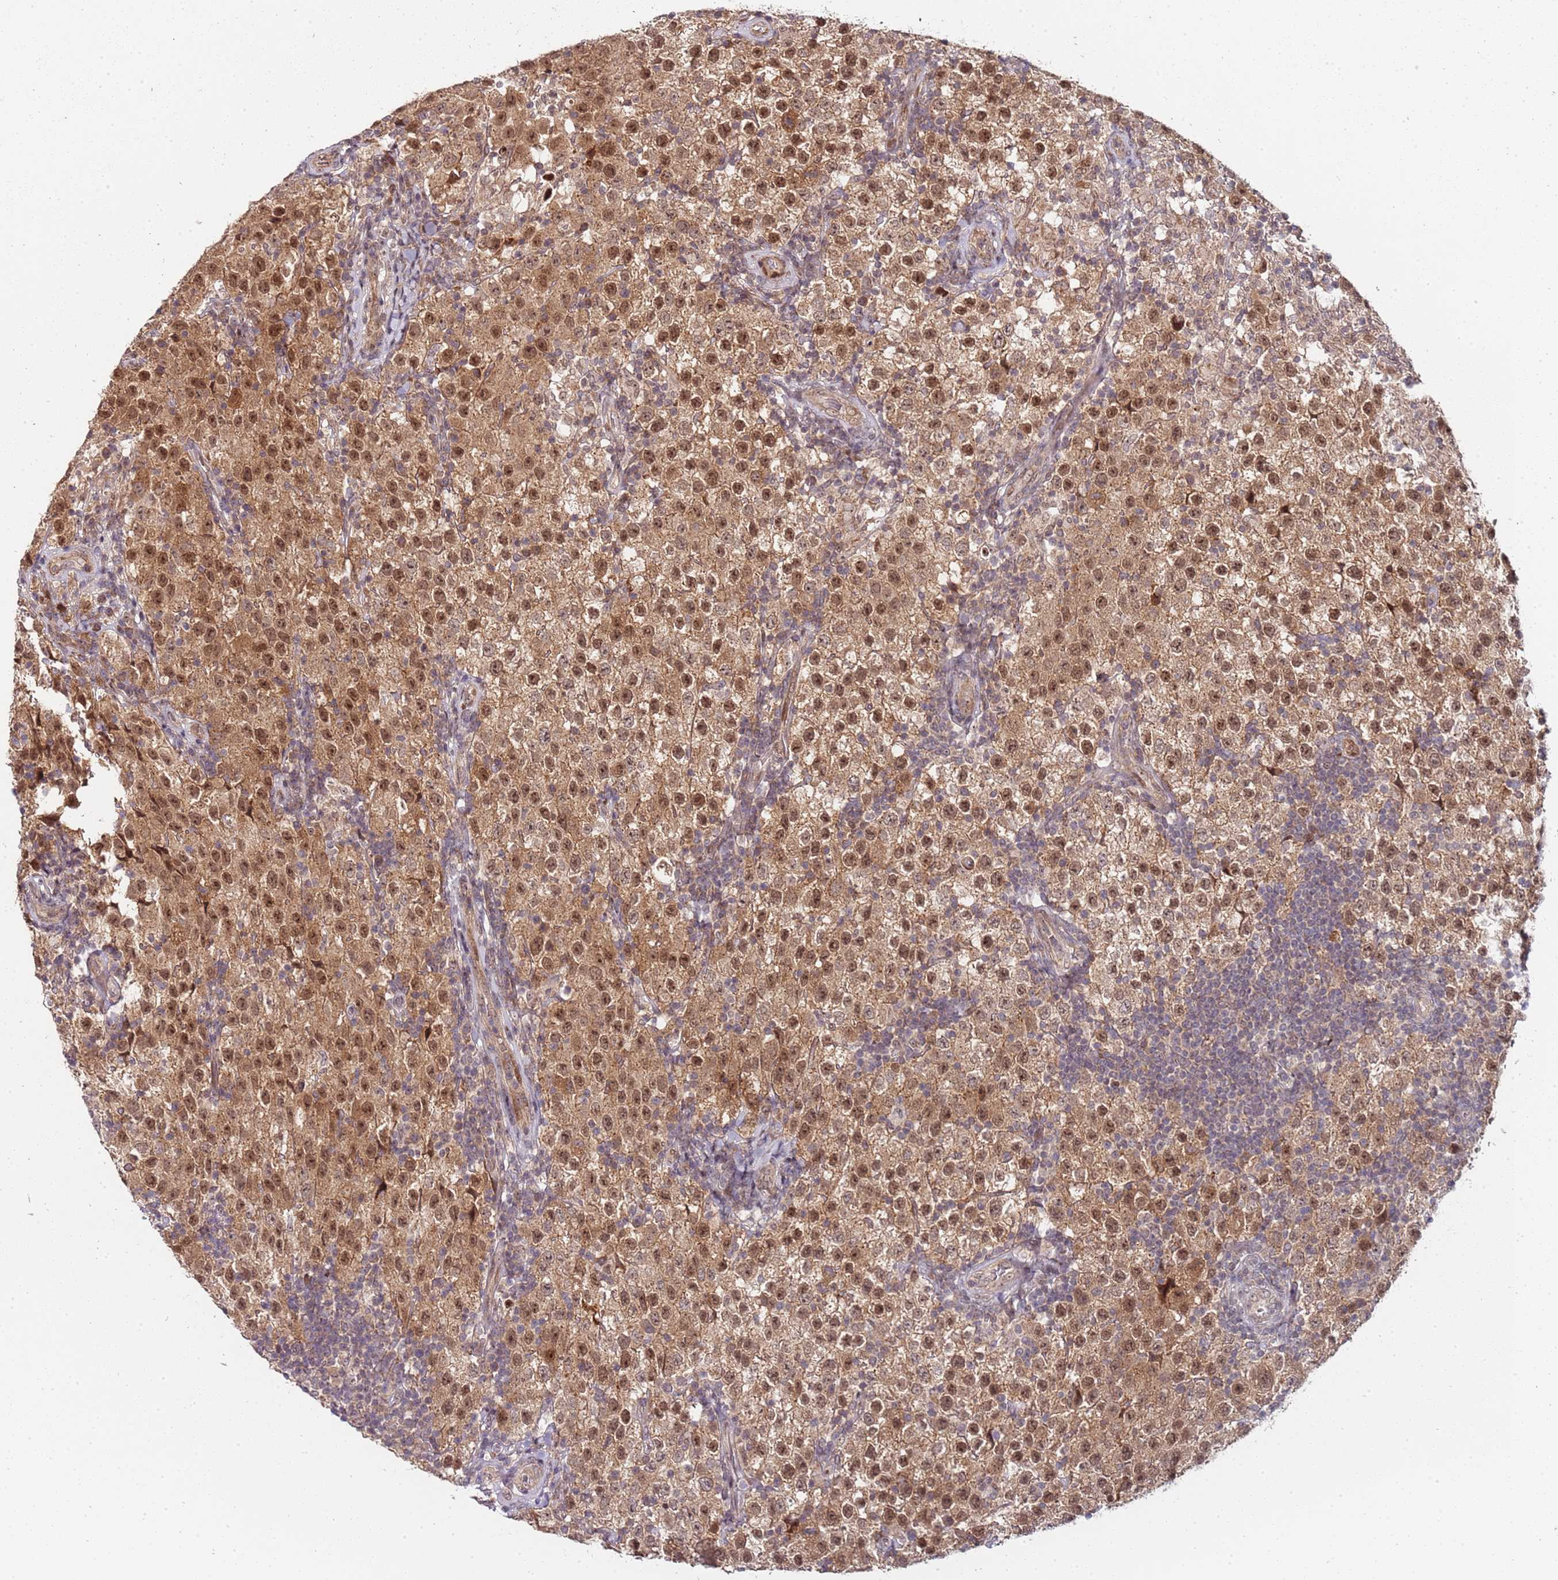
{"staining": {"intensity": "moderate", "quantity": ">75%", "location": "cytoplasmic/membranous,nuclear"}, "tissue": "testis cancer", "cell_type": "Tumor cells", "image_type": "cancer", "snomed": [{"axis": "morphology", "description": "Seminoma, NOS"}, {"axis": "morphology", "description": "Carcinoma, Embryonal, NOS"}, {"axis": "topography", "description": "Testis"}], "caption": "DAB (3,3'-diaminobenzidine) immunohistochemical staining of human testis cancer exhibits moderate cytoplasmic/membranous and nuclear protein positivity in approximately >75% of tumor cells. The staining was performed using DAB to visualize the protein expression in brown, while the nuclei were stained in blue with hematoxylin (Magnification: 20x).", "gene": "EDC3", "patient": {"sex": "male", "age": 41}}